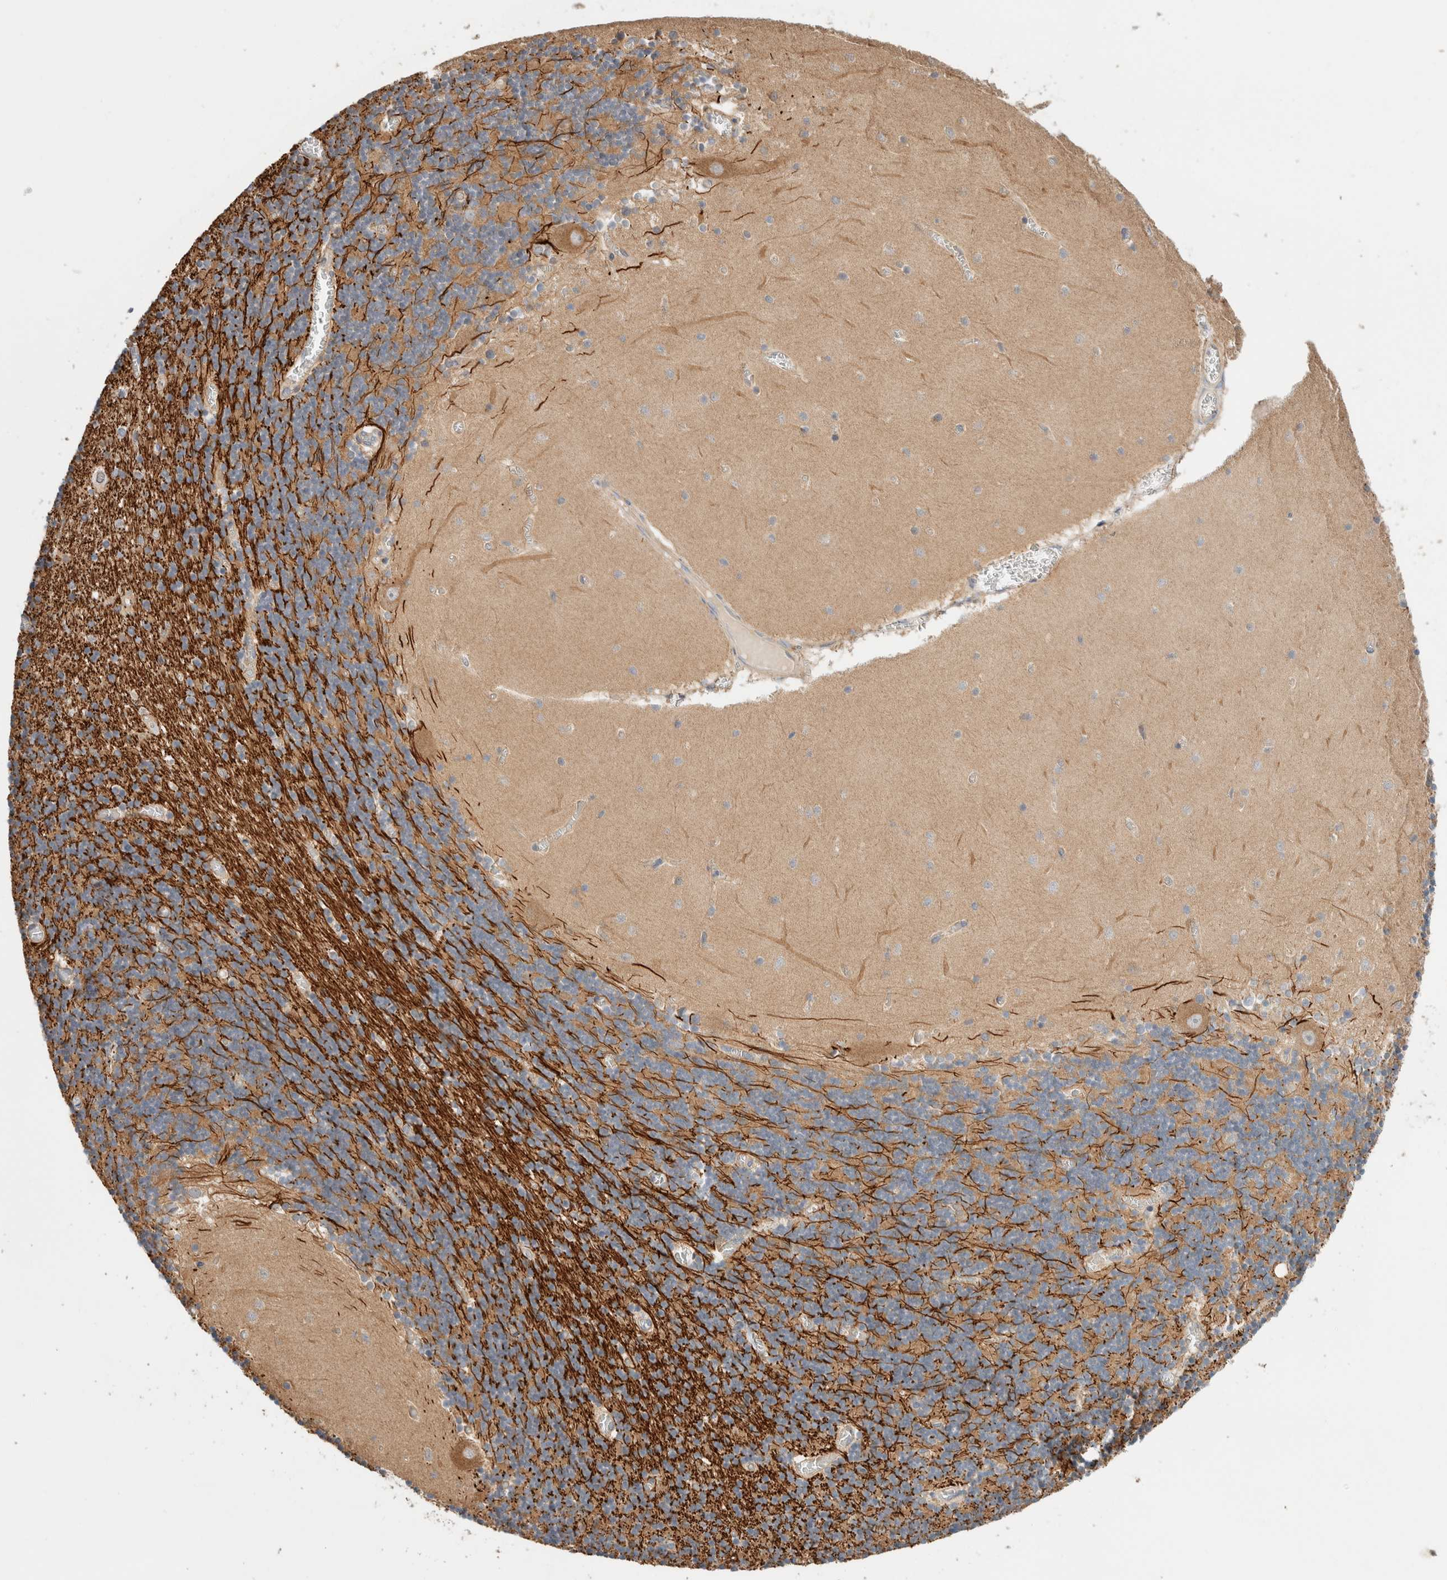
{"staining": {"intensity": "moderate", "quantity": ">75%", "location": "cytoplasmic/membranous"}, "tissue": "cerebellum", "cell_type": "Cells in granular layer", "image_type": "normal", "snomed": [{"axis": "morphology", "description": "Normal tissue, NOS"}, {"axis": "topography", "description": "Cerebellum"}], "caption": "Moderate cytoplasmic/membranous protein staining is present in approximately >75% of cells in granular layer in cerebellum.", "gene": "B3GNTL1", "patient": {"sex": "female", "age": 28}}